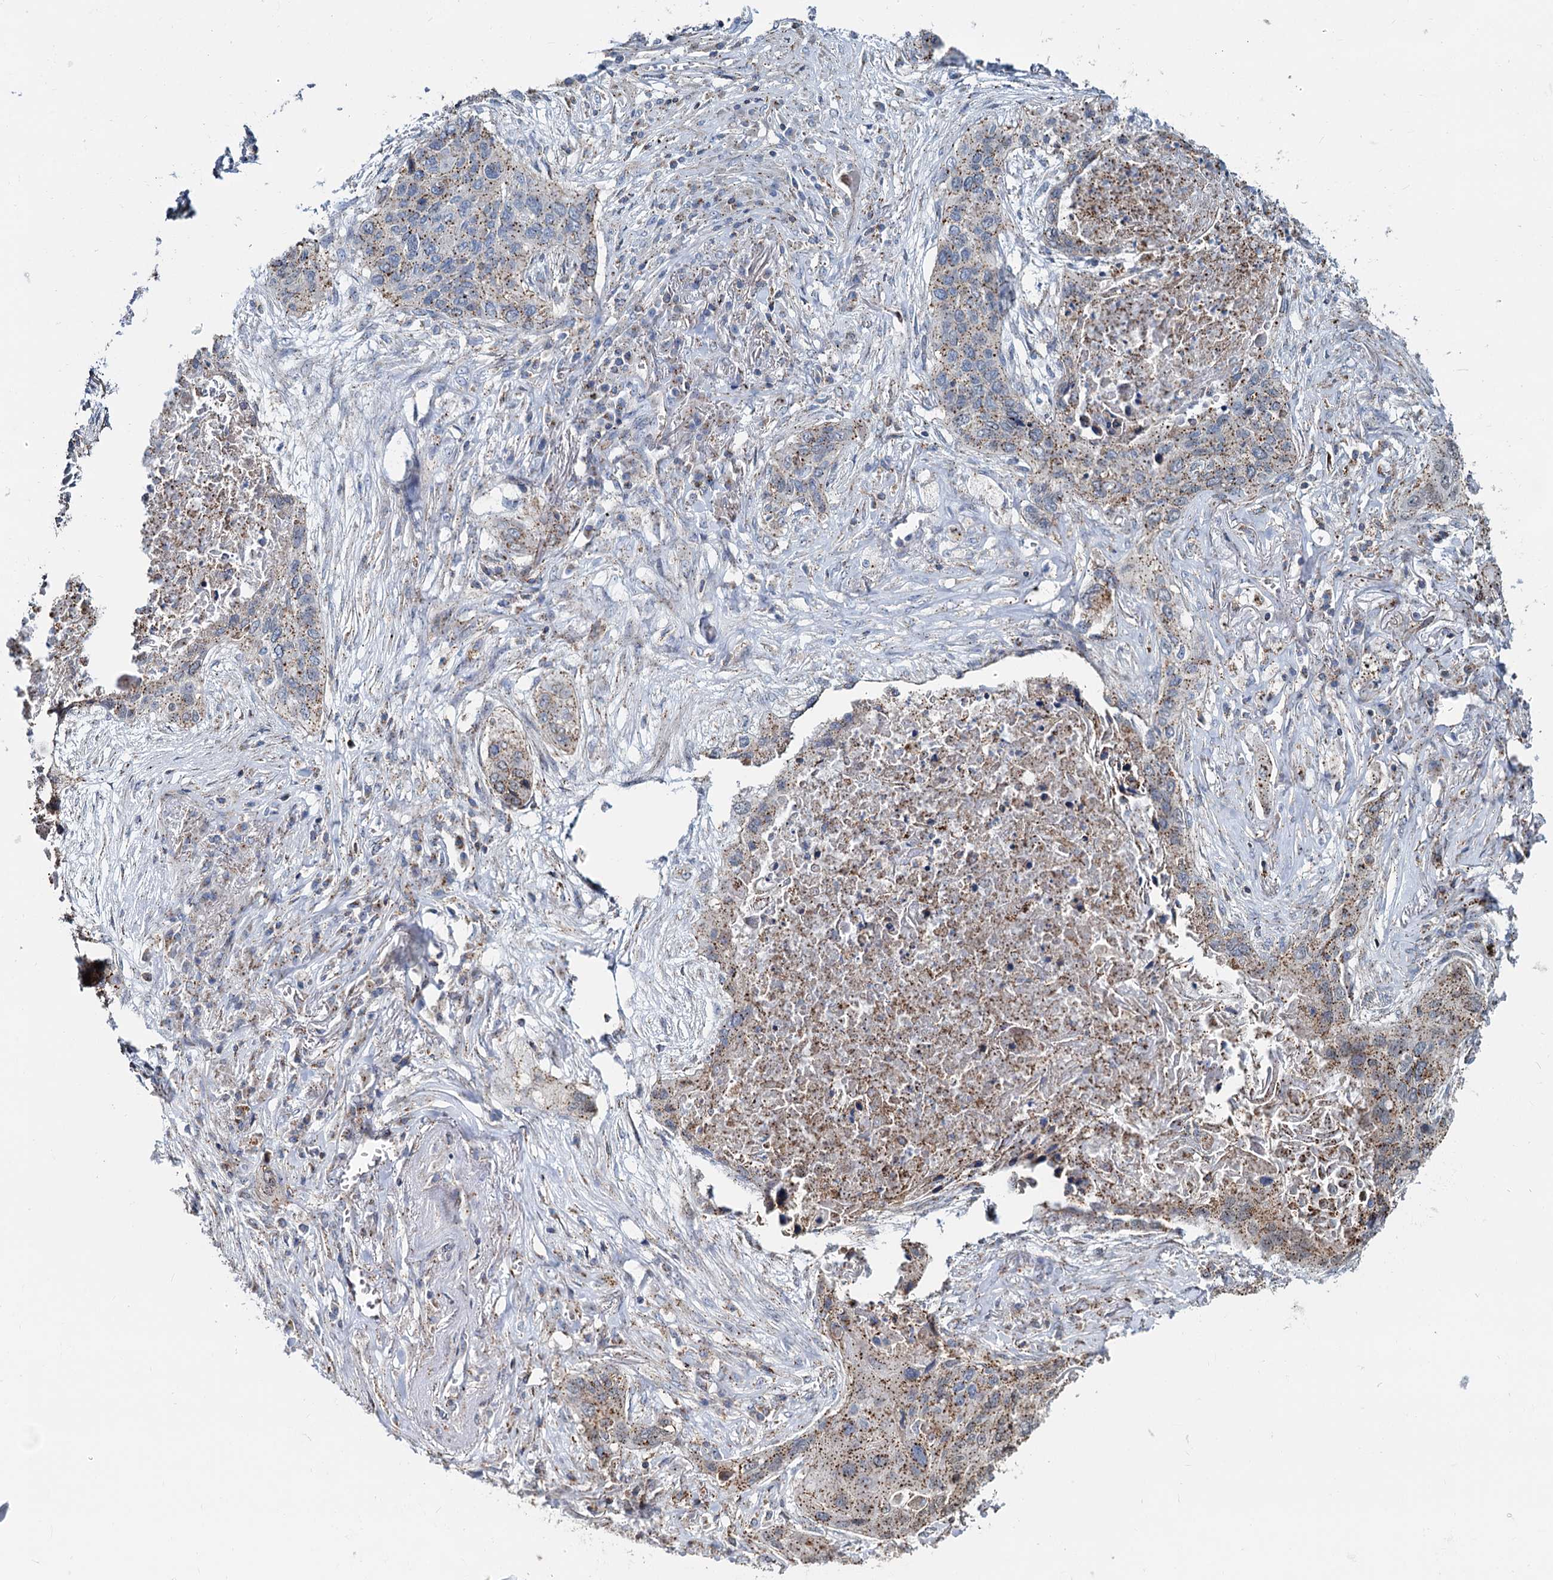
{"staining": {"intensity": "moderate", "quantity": ">75%", "location": "cytoplasmic/membranous"}, "tissue": "lung cancer", "cell_type": "Tumor cells", "image_type": "cancer", "snomed": [{"axis": "morphology", "description": "Squamous cell carcinoma, NOS"}, {"axis": "topography", "description": "Lung"}], "caption": "Lung cancer stained for a protein shows moderate cytoplasmic/membranous positivity in tumor cells.", "gene": "PSEN1", "patient": {"sex": "female", "age": 63}}